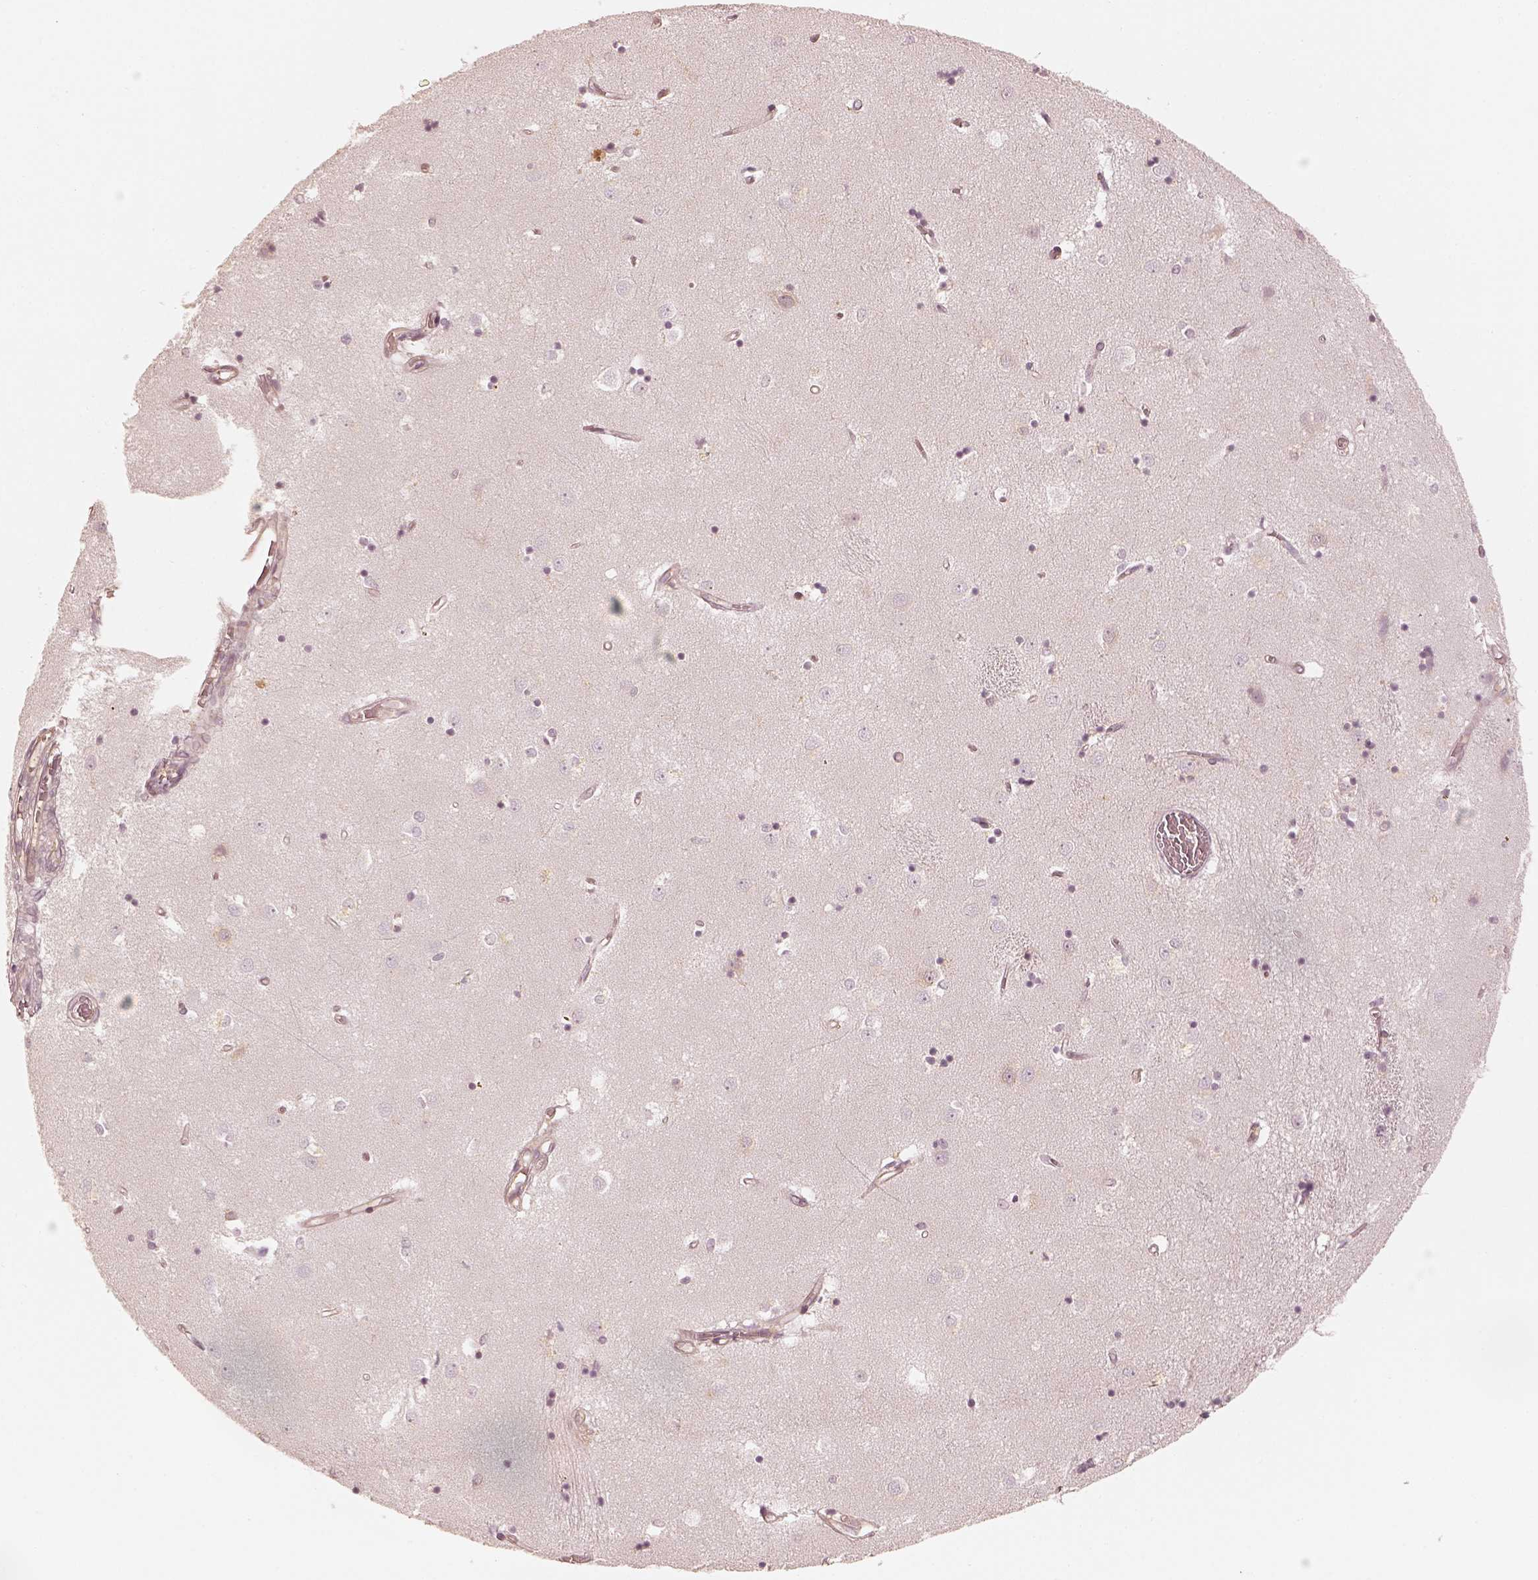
{"staining": {"intensity": "negative", "quantity": "none", "location": "none"}, "tissue": "caudate", "cell_type": "Glial cells", "image_type": "normal", "snomed": [{"axis": "morphology", "description": "Normal tissue, NOS"}, {"axis": "topography", "description": "Lateral ventricle wall"}], "caption": "This photomicrograph is of normal caudate stained with IHC to label a protein in brown with the nuclei are counter-stained blue. There is no positivity in glial cells.", "gene": "GORASP2", "patient": {"sex": "male", "age": 54}}